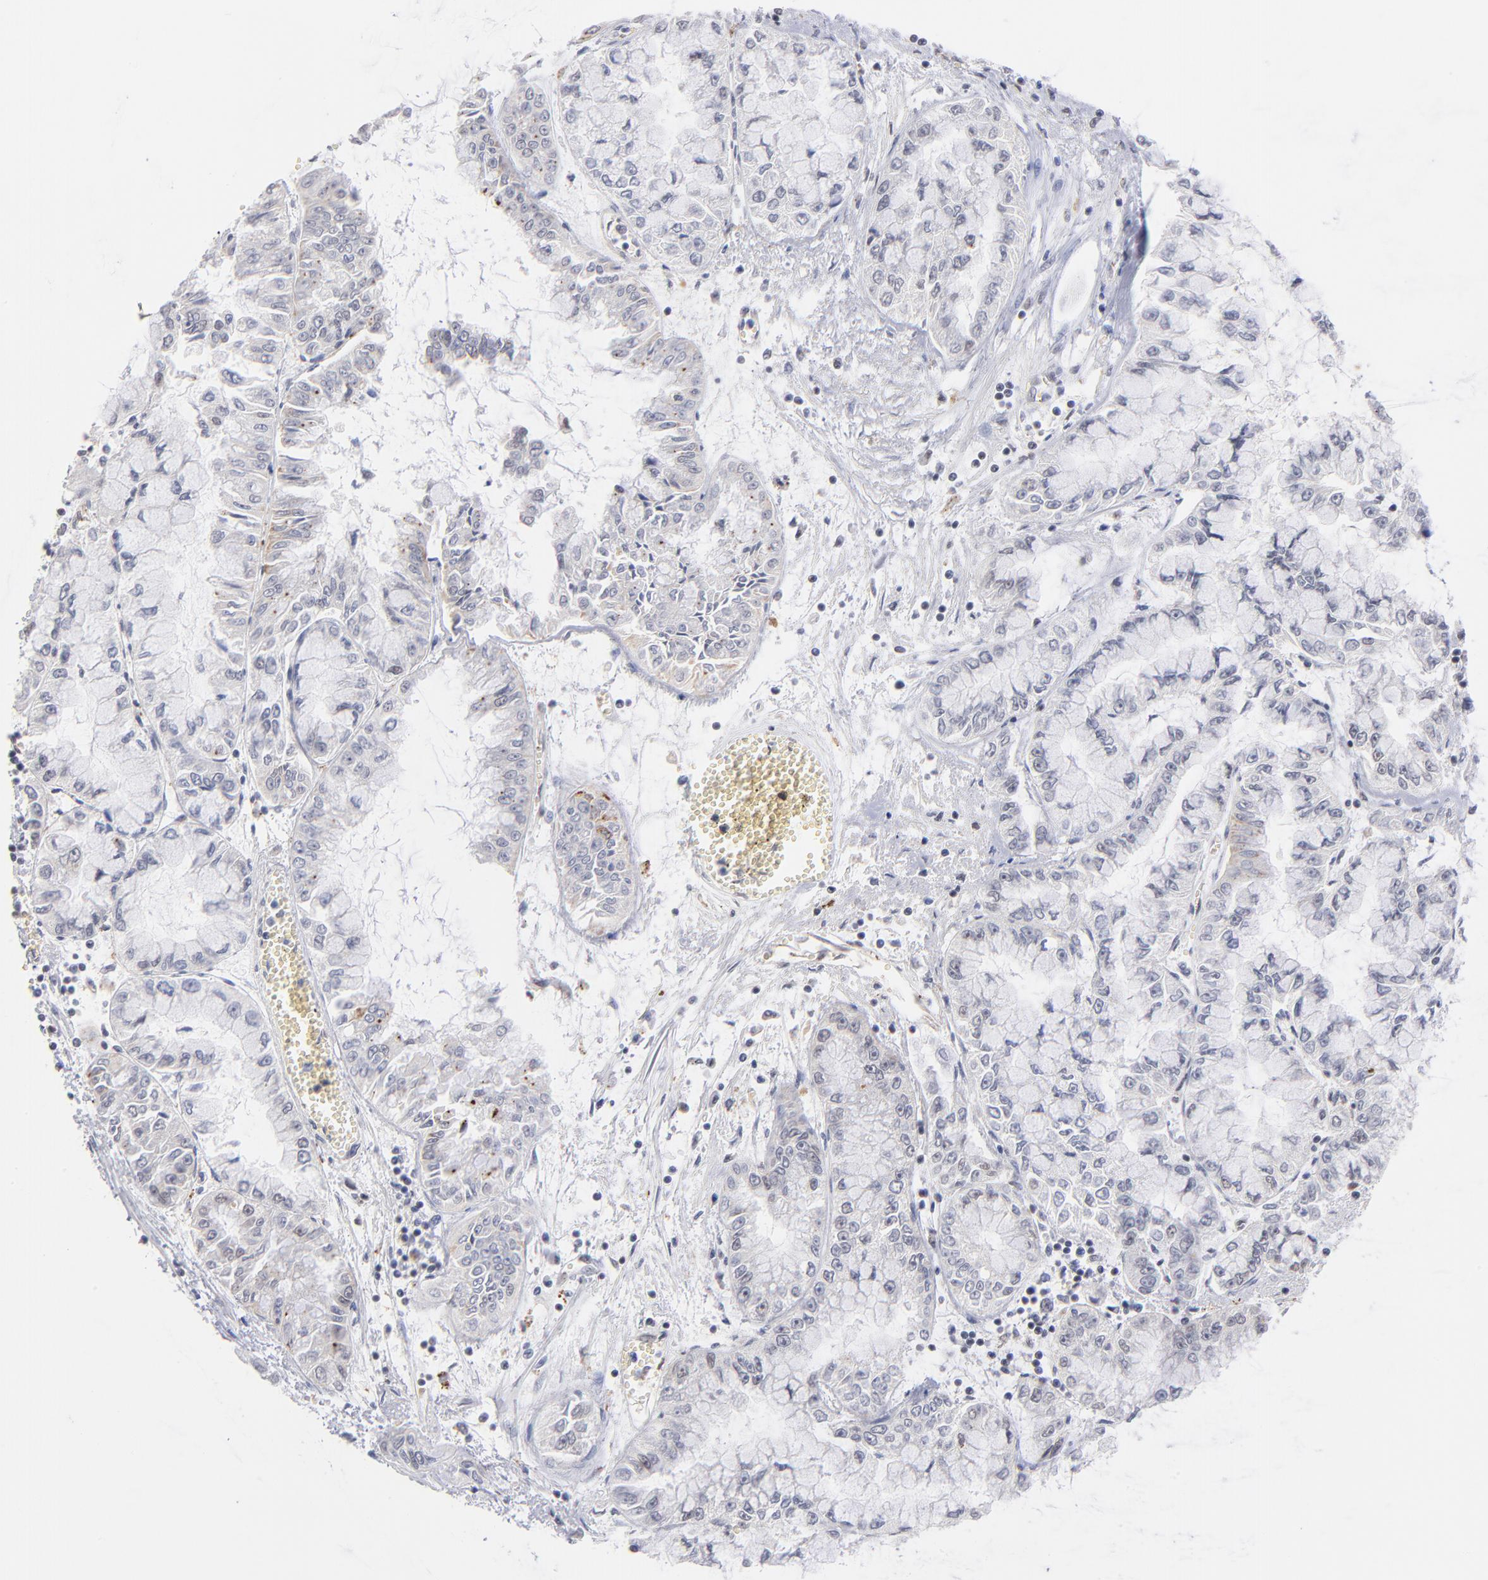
{"staining": {"intensity": "negative", "quantity": "none", "location": "none"}, "tissue": "liver cancer", "cell_type": "Tumor cells", "image_type": "cancer", "snomed": [{"axis": "morphology", "description": "Cholangiocarcinoma"}, {"axis": "topography", "description": "Liver"}], "caption": "Tumor cells show no significant positivity in cholangiocarcinoma (liver).", "gene": "GABPA", "patient": {"sex": "female", "age": 79}}